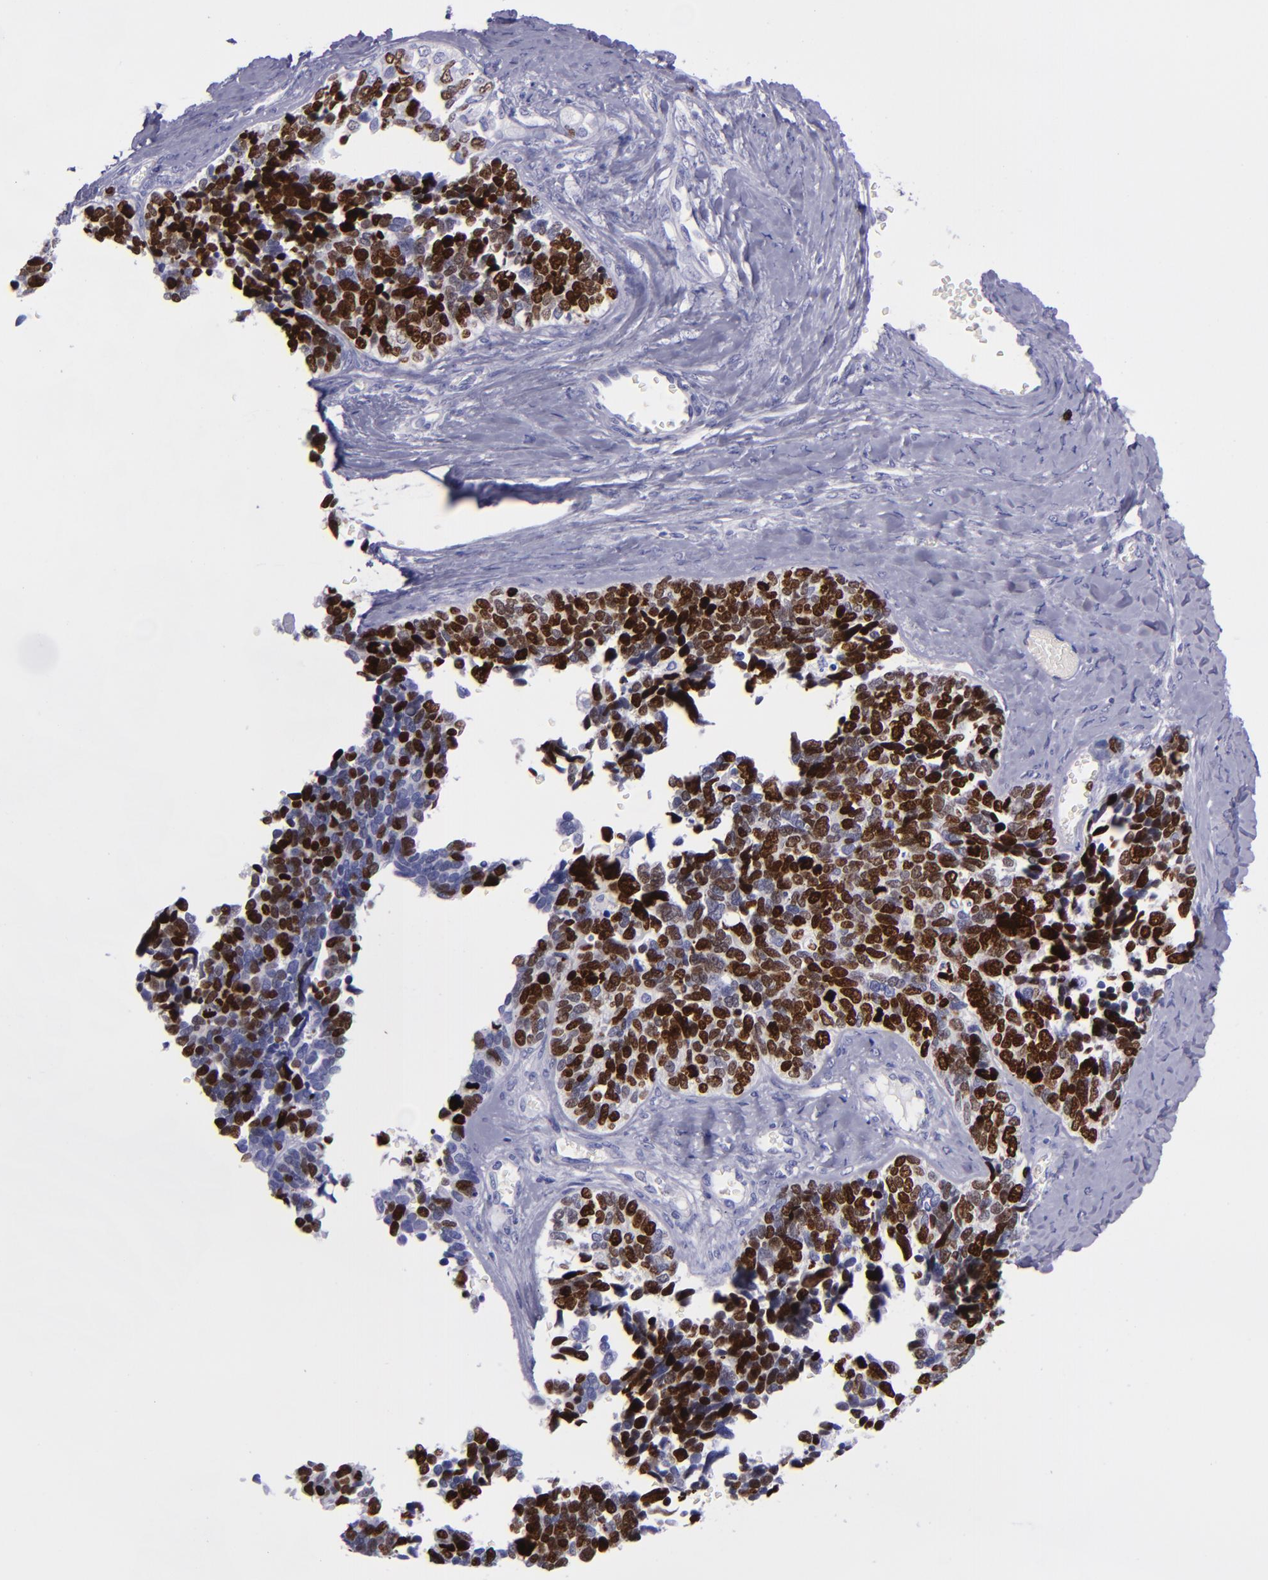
{"staining": {"intensity": "strong", "quantity": ">75%", "location": "nuclear"}, "tissue": "ovarian cancer", "cell_type": "Tumor cells", "image_type": "cancer", "snomed": [{"axis": "morphology", "description": "Cystadenocarcinoma, serous, NOS"}, {"axis": "topography", "description": "Ovary"}], "caption": "Immunohistochemical staining of ovarian cancer demonstrates high levels of strong nuclear protein expression in approximately >75% of tumor cells.", "gene": "TOP2A", "patient": {"sex": "female", "age": 77}}